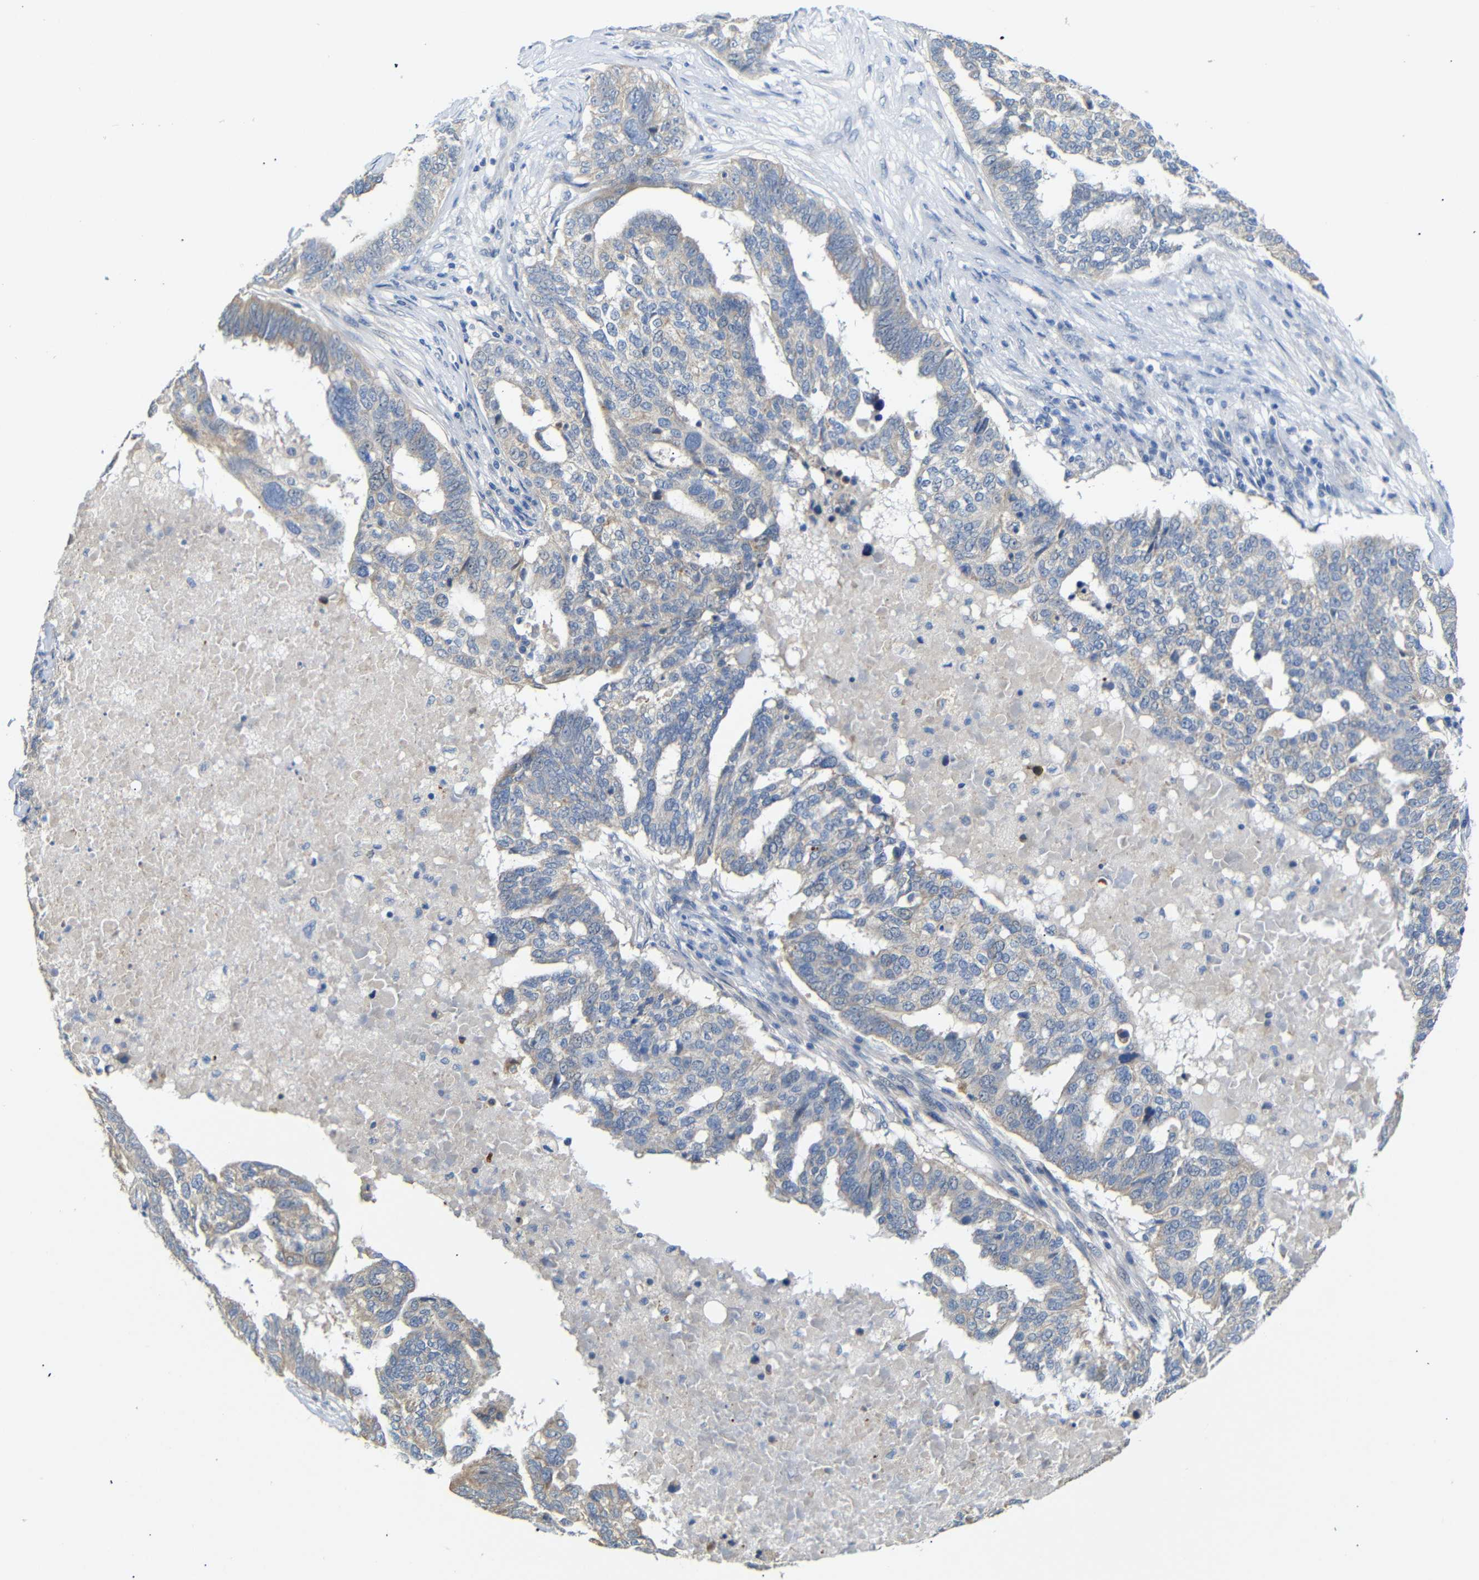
{"staining": {"intensity": "weak", "quantity": ">75%", "location": "cytoplasmic/membranous"}, "tissue": "ovarian cancer", "cell_type": "Tumor cells", "image_type": "cancer", "snomed": [{"axis": "morphology", "description": "Cystadenocarcinoma, serous, NOS"}, {"axis": "topography", "description": "Ovary"}], "caption": "Immunohistochemical staining of human ovarian cancer shows low levels of weak cytoplasmic/membranous positivity in approximately >75% of tumor cells.", "gene": "ALOX15", "patient": {"sex": "female", "age": 59}}